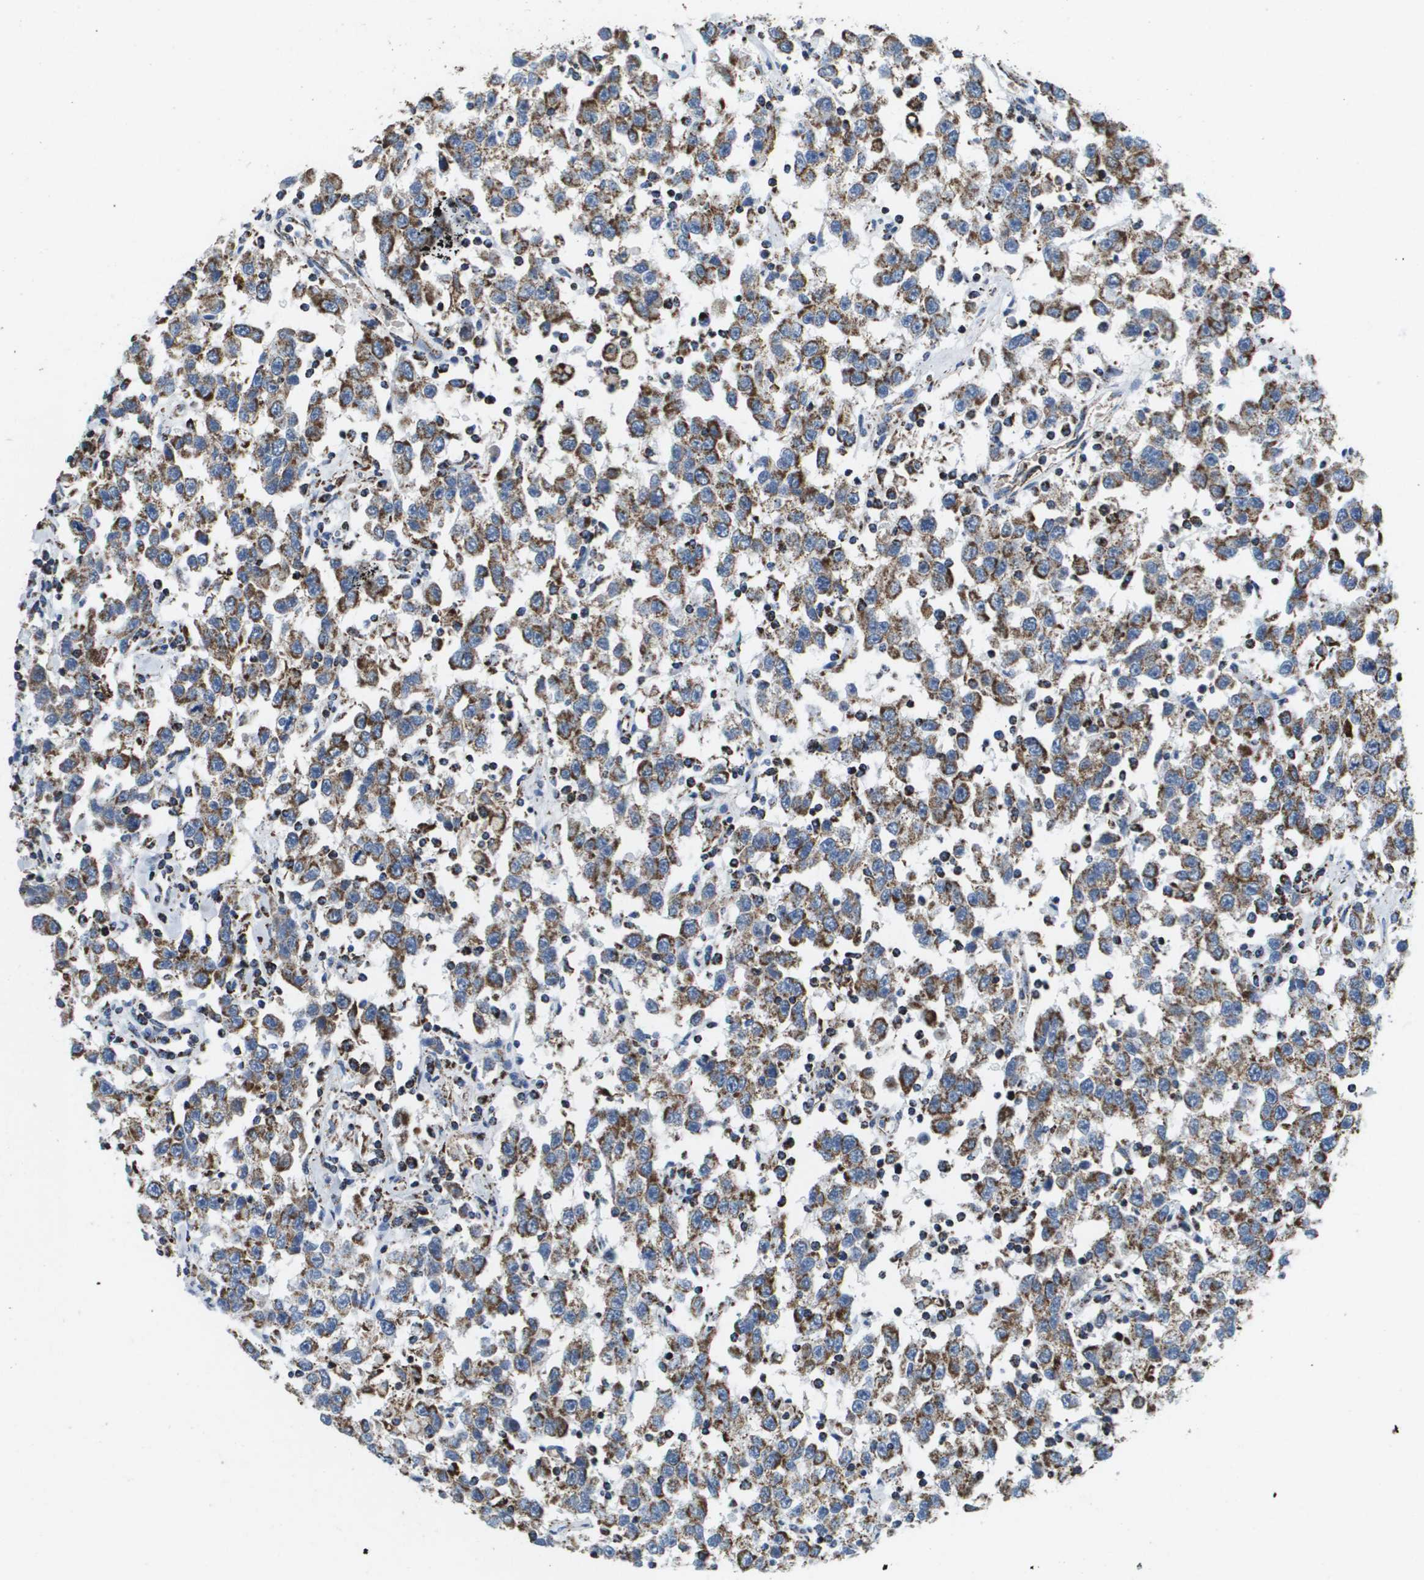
{"staining": {"intensity": "strong", "quantity": ">75%", "location": "cytoplasmic/membranous"}, "tissue": "testis cancer", "cell_type": "Tumor cells", "image_type": "cancer", "snomed": [{"axis": "morphology", "description": "Seminoma, NOS"}, {"axis": "topography", "description": "Testis"}], "caption": "Testis cancer stained with DAB immunohistochemistry (IHC) exhibits high levels of strong cytoplasmic/membranous expression in approximately >75% of tumor cells. (DAB IHC with brightfield microscopy, high magnification).", "gene": "ATP5F1B", "patient": {"sex": "male", "age": 41}}